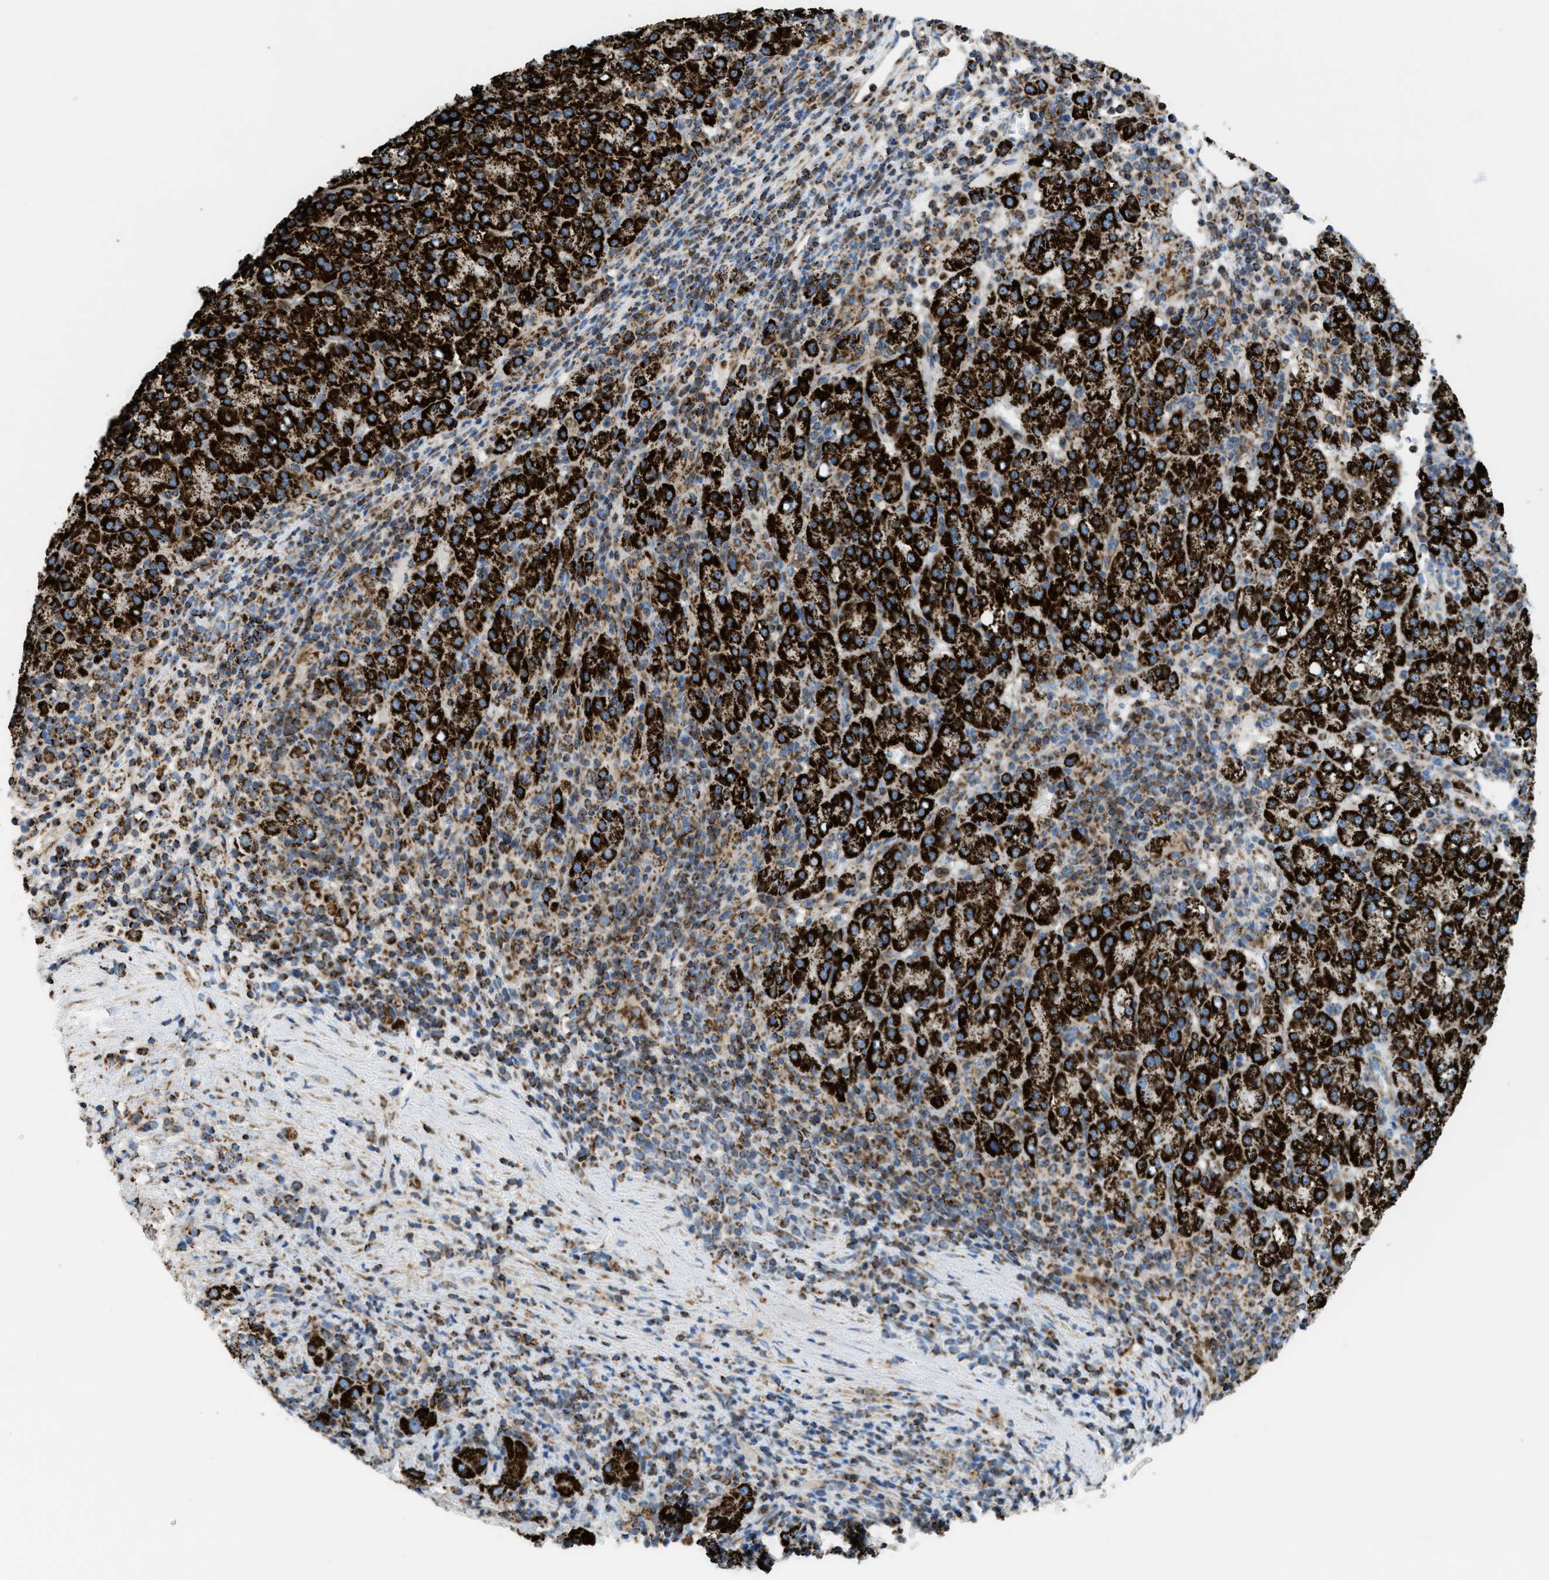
{"staining": {"intensity": "strong", "quantity": ">75%", "location": "cytoplasmic/membranous"}, "tissue": "liver cancer", "cell_type": "Tumor cells", "image_type": "cancer", "snomed": [{"axis": "morphology", "description": "Carcinoma, Hepatocellular, NOS"}, {"axis": "topography", "description": "Liver"}], "caption": "High-magnification brightfield microscopy of liver cancer stained with DAB (brown) and counterstained with hematoxylin (blue). tumor cells exhibit strong cytoplasmic/membranous expression is identified in approximately>75% of cells. (Stains: DAB (3,3'-diaminobenzidine) in brown, nuclei in blue, Microscopy: brightfield microscopy at high magnification).", "gene": "ECHS1", "patient": {"sex": "female", "age": 58}}